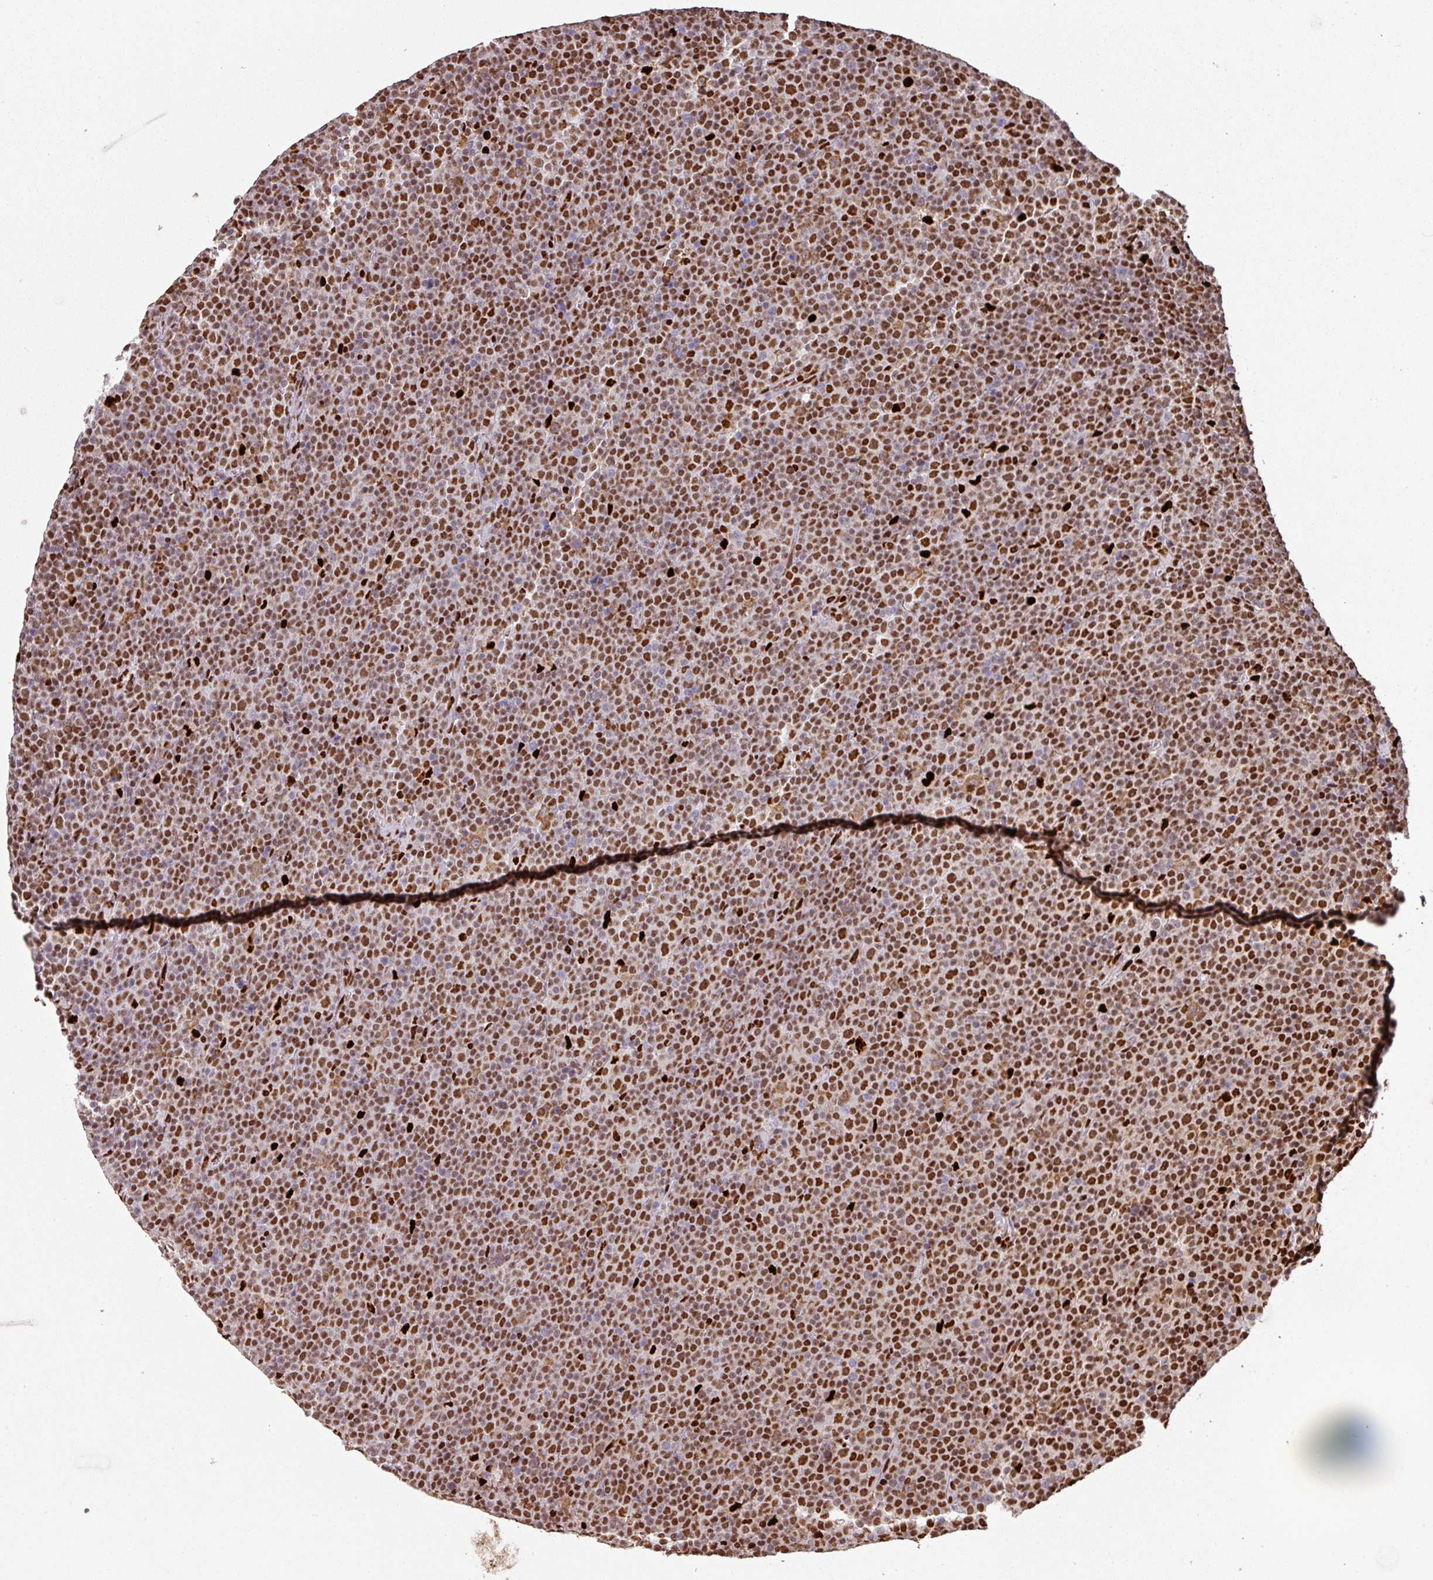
{"staining": {"intensity": "moderate", "quantity": ">75%", "location": "nuclear"}, "tissue": "lymphoma", "cell_type": "Tumor cells", "image_type": "cancer", "snomed": [{"axis": "morphology", "description": "Malignant lymphoma, non-Hodgkin's type, Low grade"}, {"axis": "topography", "description": "Lymph node"}], "caption": "Brown immunohistochemical staining in human malignant lymphoma, non-Hodgkin's type (low-grade) reveals moderate nuclear staining in approximately >75% of tumor cells. (DAB = brown stain, brightfield microscopy at high magnification).", "gene": "SAMHD1", "patient": {"sex": "female", "age": 67}}